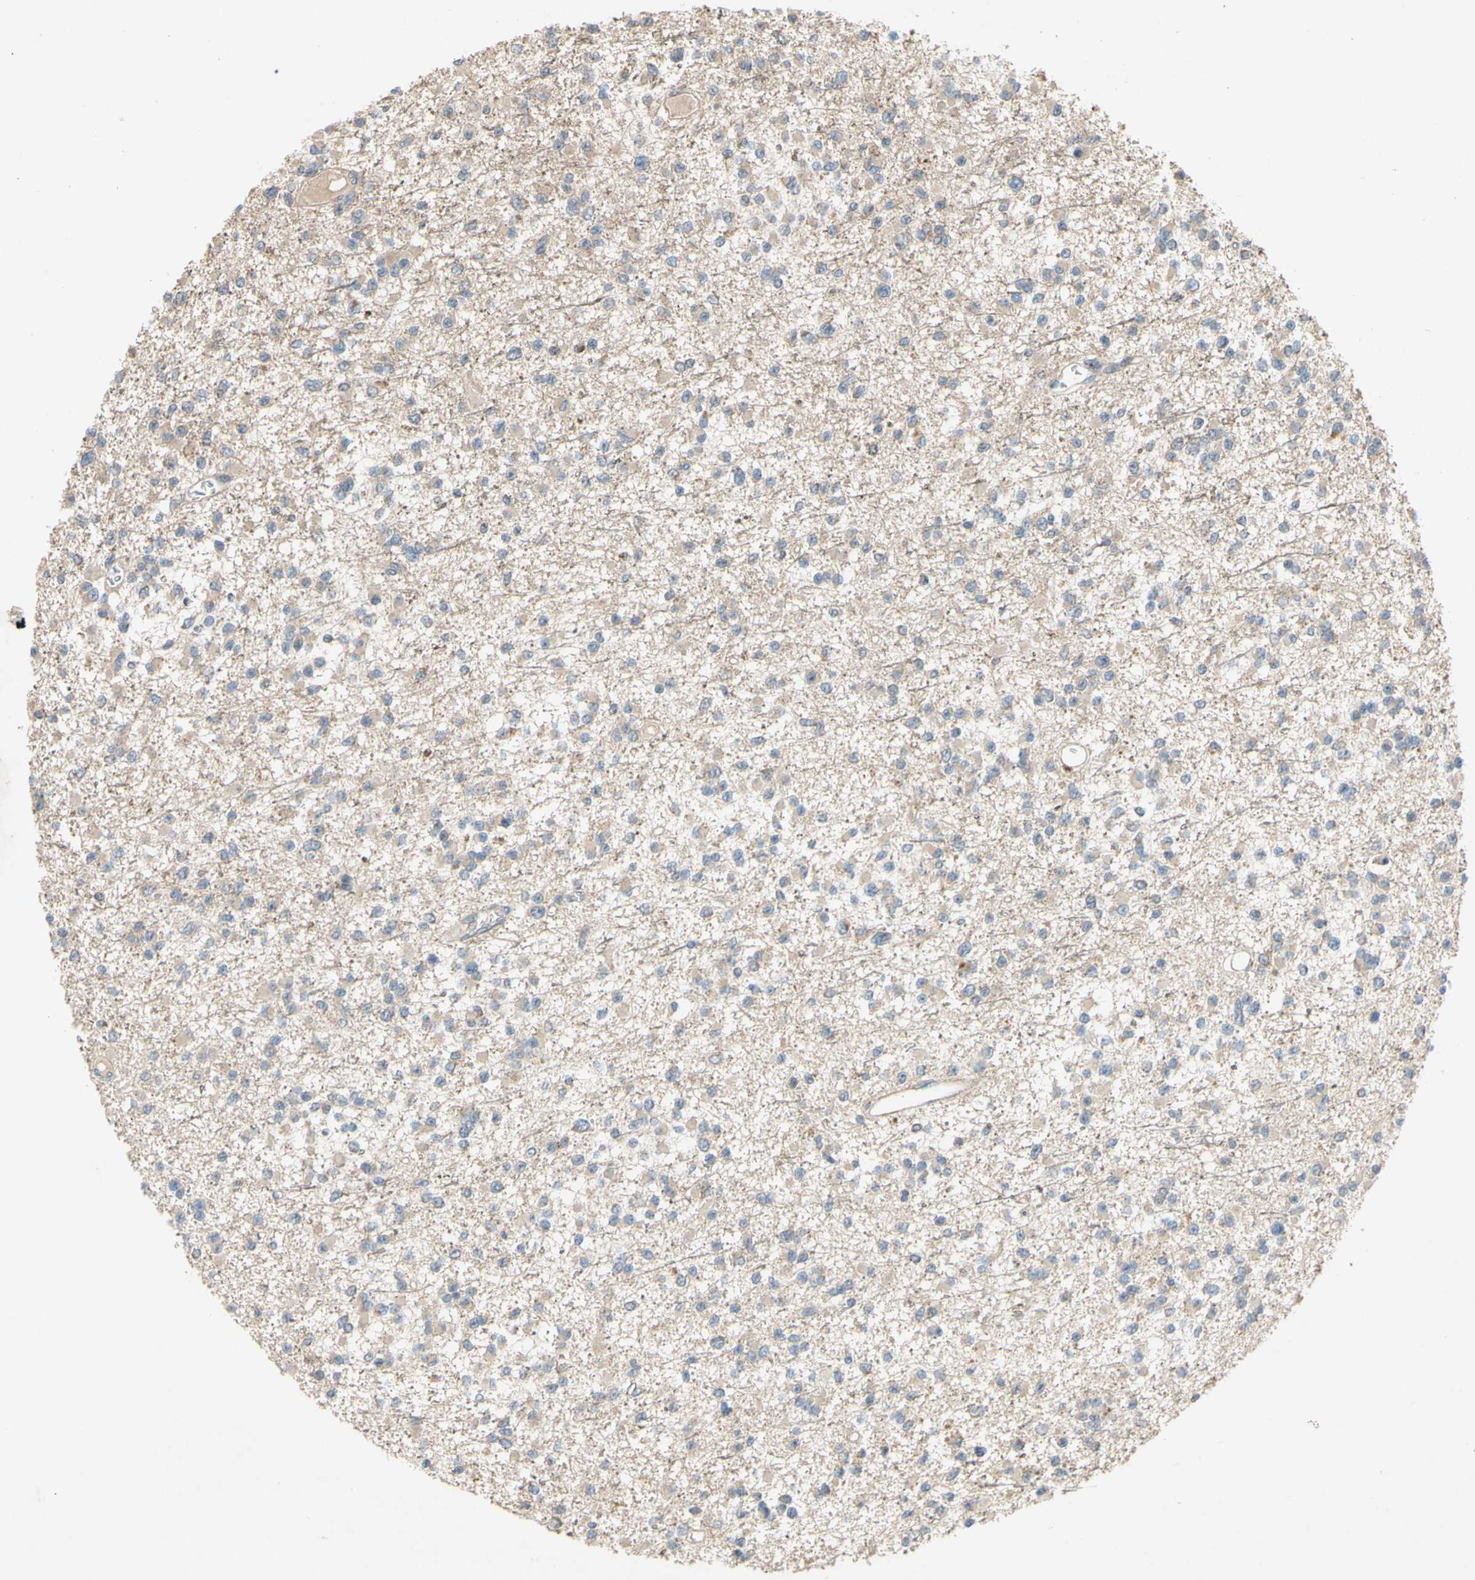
{"staining": {"intensity": "weak", "quantity": ">75%", "location": "cytoplasmic/membranous"}, "tissue": "glioma", "cell_type": "Tumor cells", "image_type": "cancer", "snomed": [{"axis": "morphology", "description": "Glioma, malignant, Low grade"}, {"axis": "topography", "description": "Brain"}], "caption": "Protein staining exhibits weak cytoplasmic/membranous positivity in about >75% of tumor cells in glioma.", "gene": "PARD6A", "patient": {"sex": "female", "age": 22}}